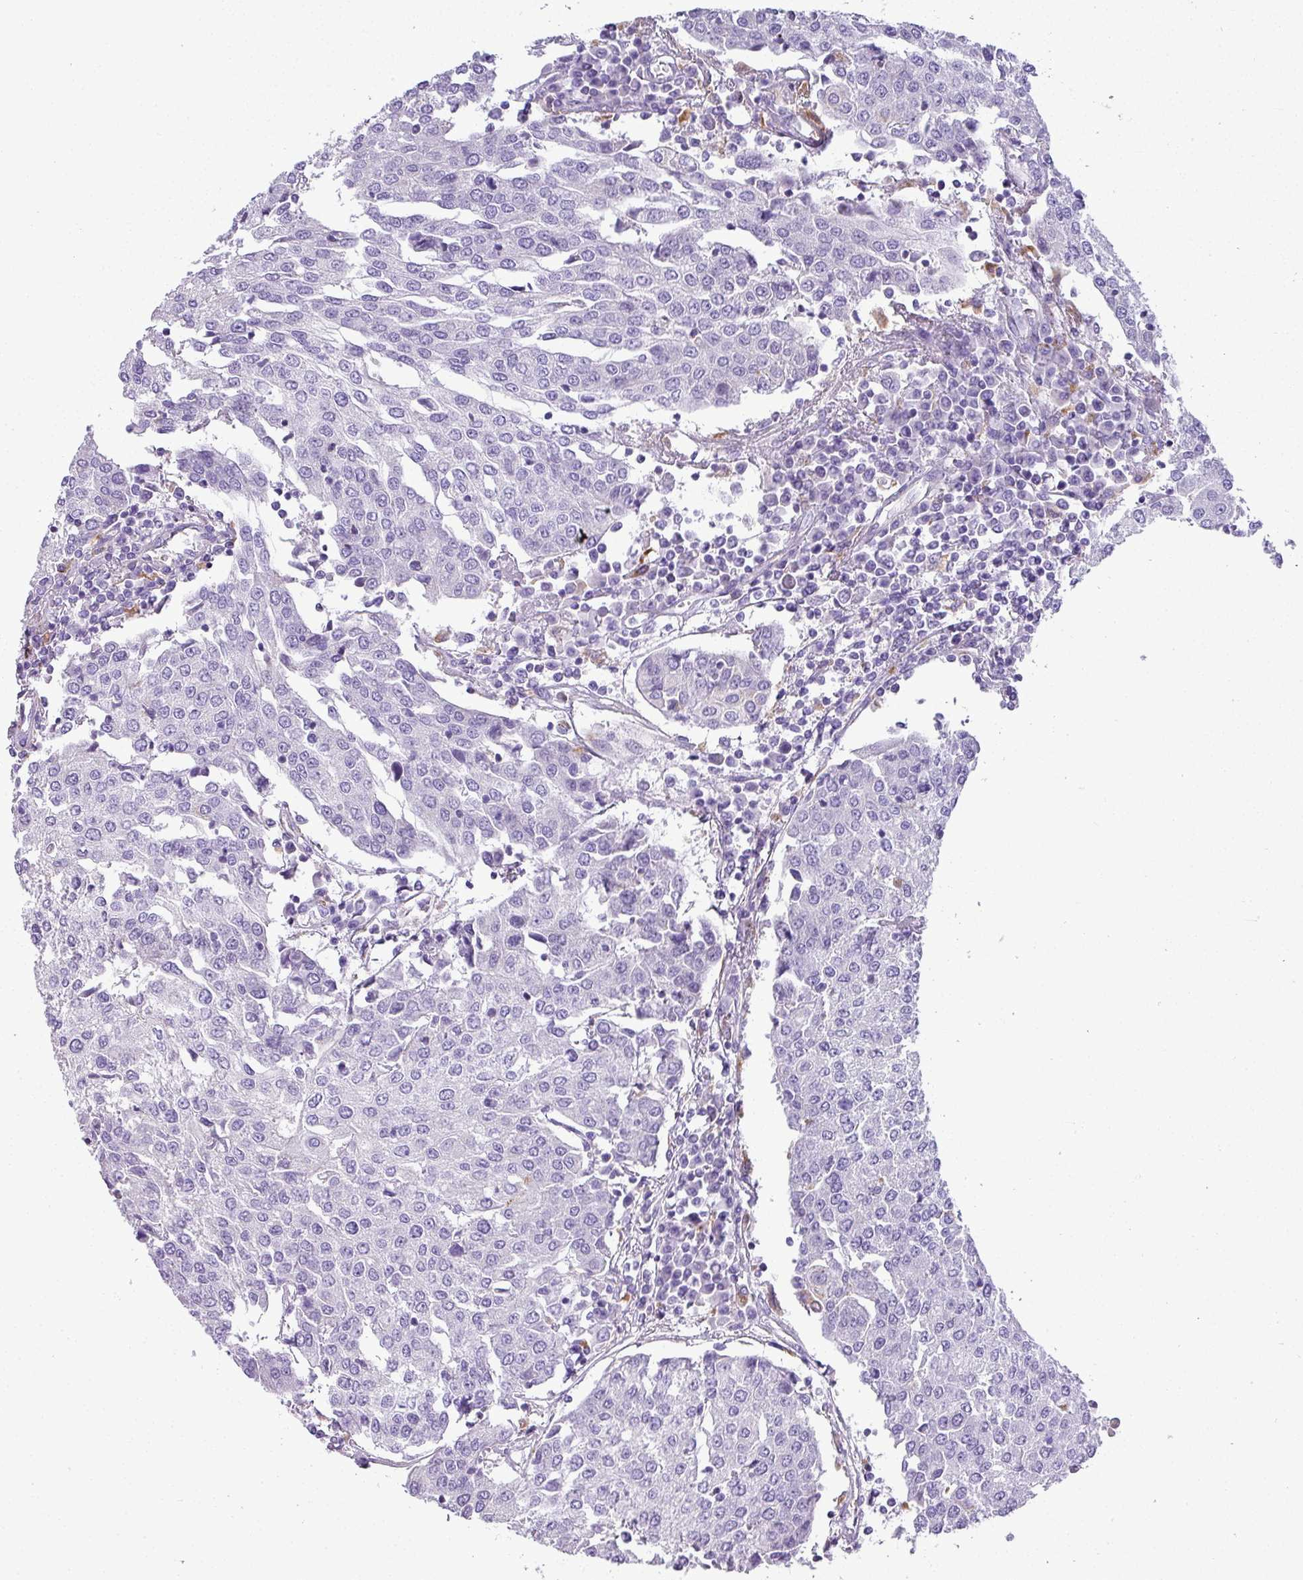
{"staining": {"intensity": "negative", "quantity": "none", "location": "none"}, "tissue": "urothelial cancer", "cell_type": "Tumor cells", "image_type": "cancer", "snomed": [{"axis": "morphology", "description": "Urothelial carcinoma, High grade"}, {"axis": "topography", "description": "Urinary bladder"}], "caption": "Urothelial cancer was stained to show a protein in brown. There is no significant staining in tumor cells.", "gene": "ZNF568", "patient": {"sex": "female", "age": 85}}